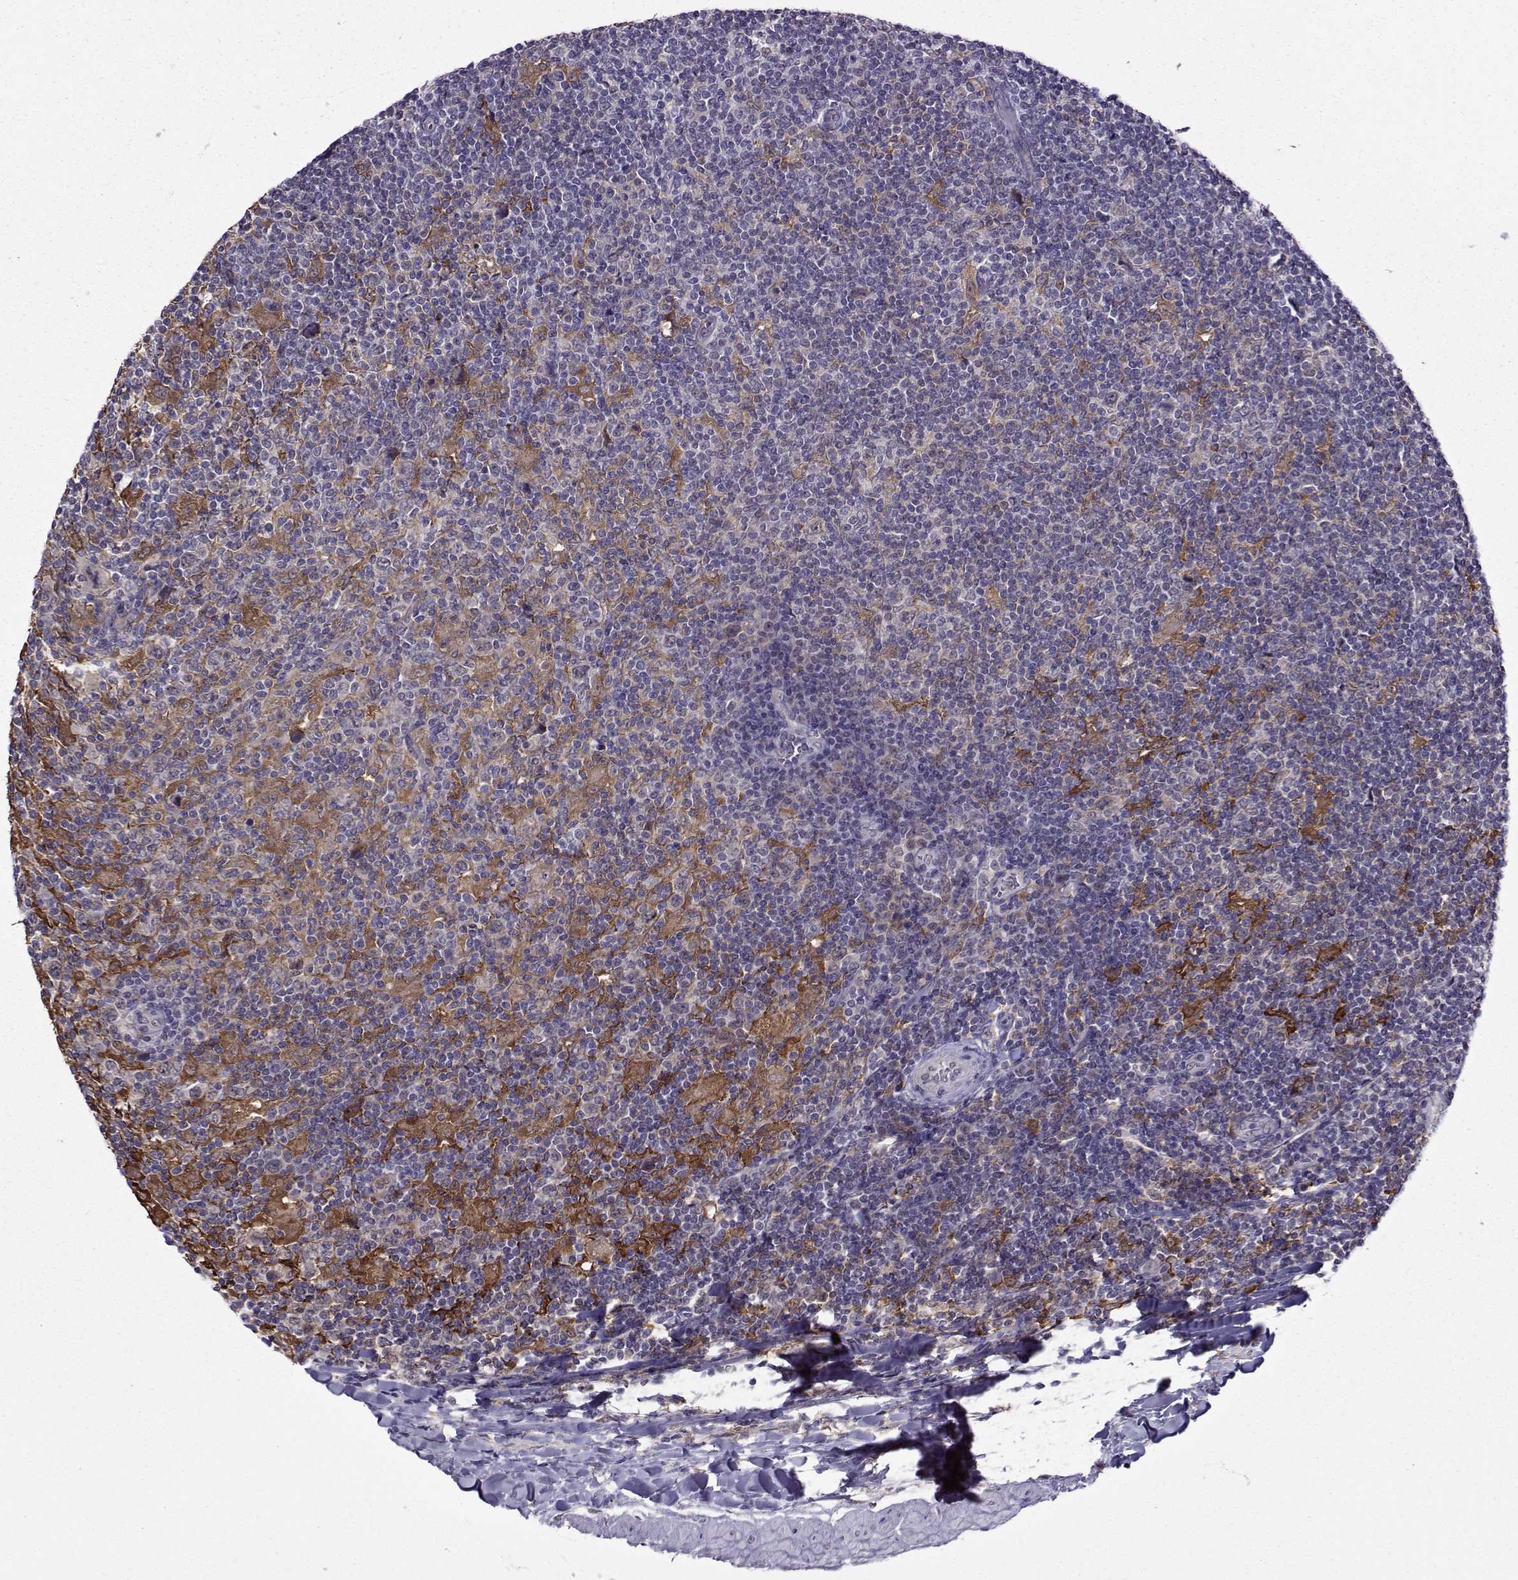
{"staining": {"intensity": "negative", "quantity": "none", "location": "none"}, "tissue": "lymphoma", "cell_type": "Tumor cells", "image_type": "cancer", "snomed": [{"axis": "morphology", "description": "Hodgkin's disease, NOS"}, {"axis": "topography", "description": "Lymph node"}], "caption": "Human Hodgkin's disease stained for a protein using IHC displays no staining in tumor cells.", "gene": "DDX20", "patient": {"sex": "male", "age": 40}}